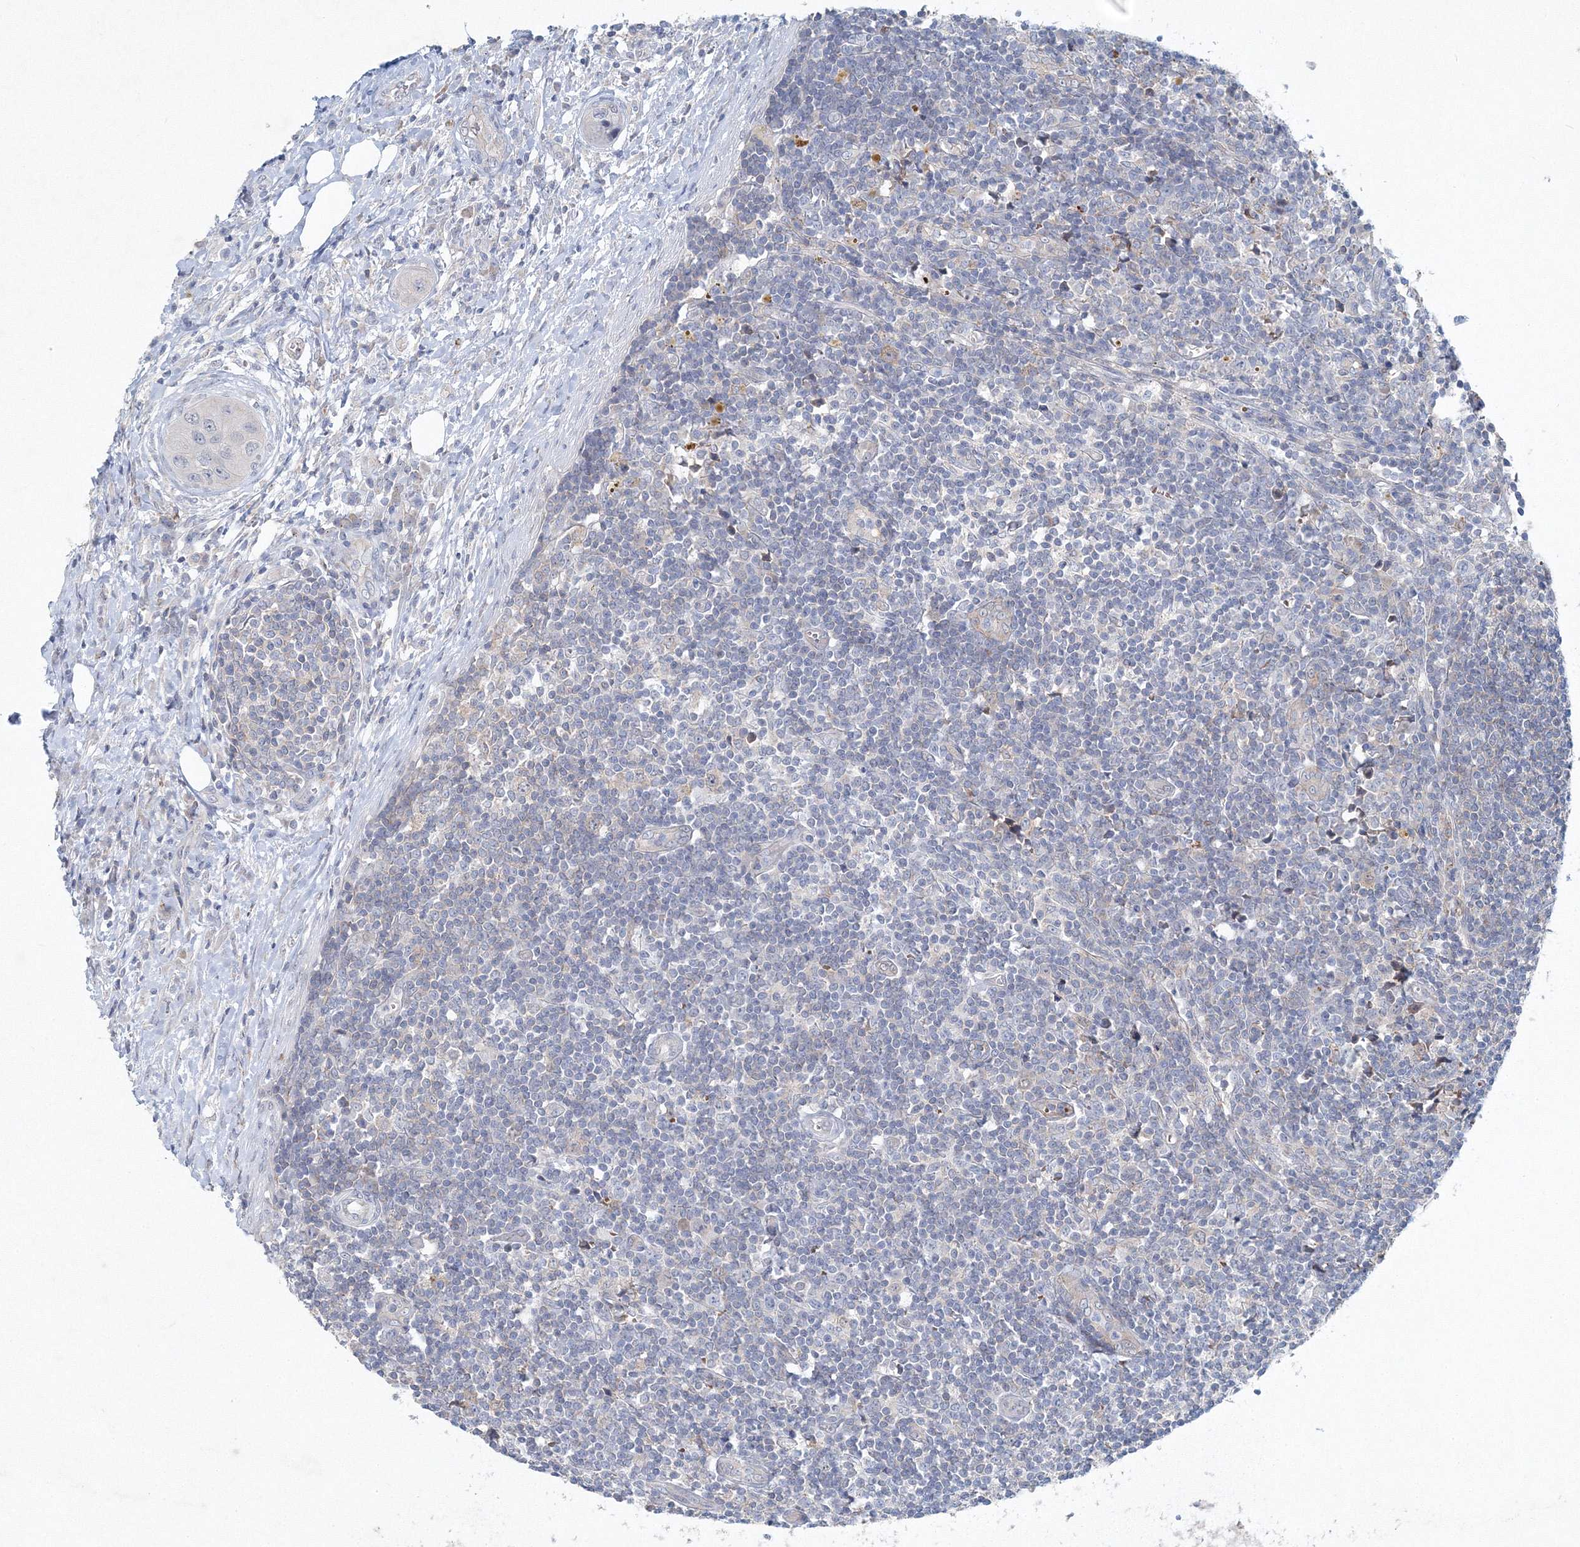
{"staining": {"intensity": "negative", "quantity": "none", "location": "none"}, "tissue": "lymph node", "cell_type": "Germinal center cells", "image_type": "normal", "snomed": [{"axis": "morphology", "description": "Normal tissue, NOS"}, {"axis": "morphology", "description": "Squamous cell carcinoma, metastatic, NOS"}, {"axis": "topography", "description": "Lymph node"}], "caption": "This is a image of immunohistochemistry staining of normal lymph node, which shows no positivity in germinal center cells. (Brightfield microscopy of DAB IHC at high magnification).", "gene": "SH3BP5", "patient": {"sex": "male", "age": 73}}